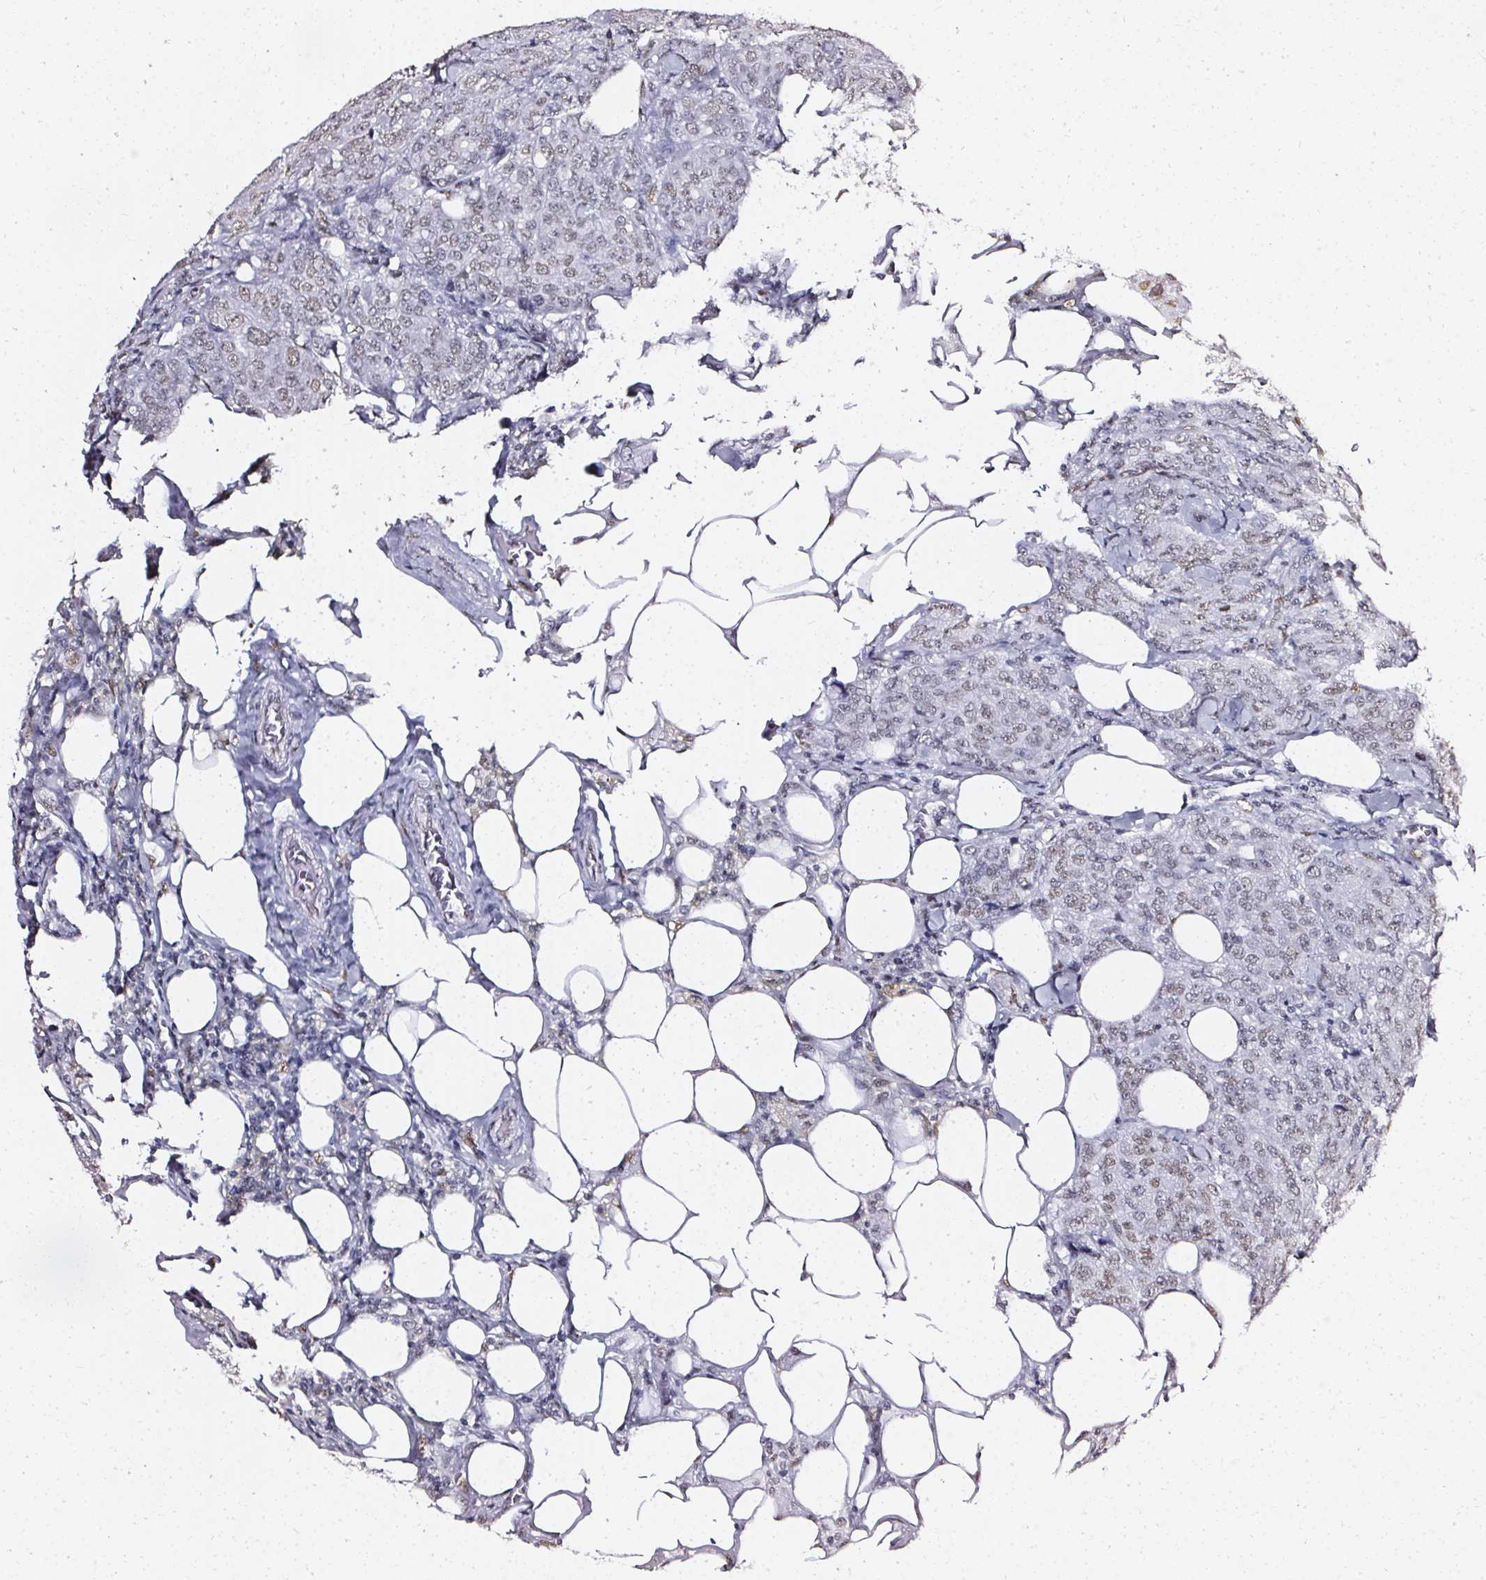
{"staining": {"intensity": "weak", "quantity": "25%-75%", "location": "nuclear"}, "tissue": "breast cancer", "cell_type": "Tumor cells", "image_type": "cancer", "snomed": [{"axis": "morphology", "description": "Duct carcinoma"}, {"axis": "topography", "description": "Breast"}], "caption": "The immunohistochemical stain shows weak nuclear expression in tumor cells of breast infiltrating ductal carcinoma tissue.", "gene": "GP6", "patient": {"sex": "female", "age": 43}}